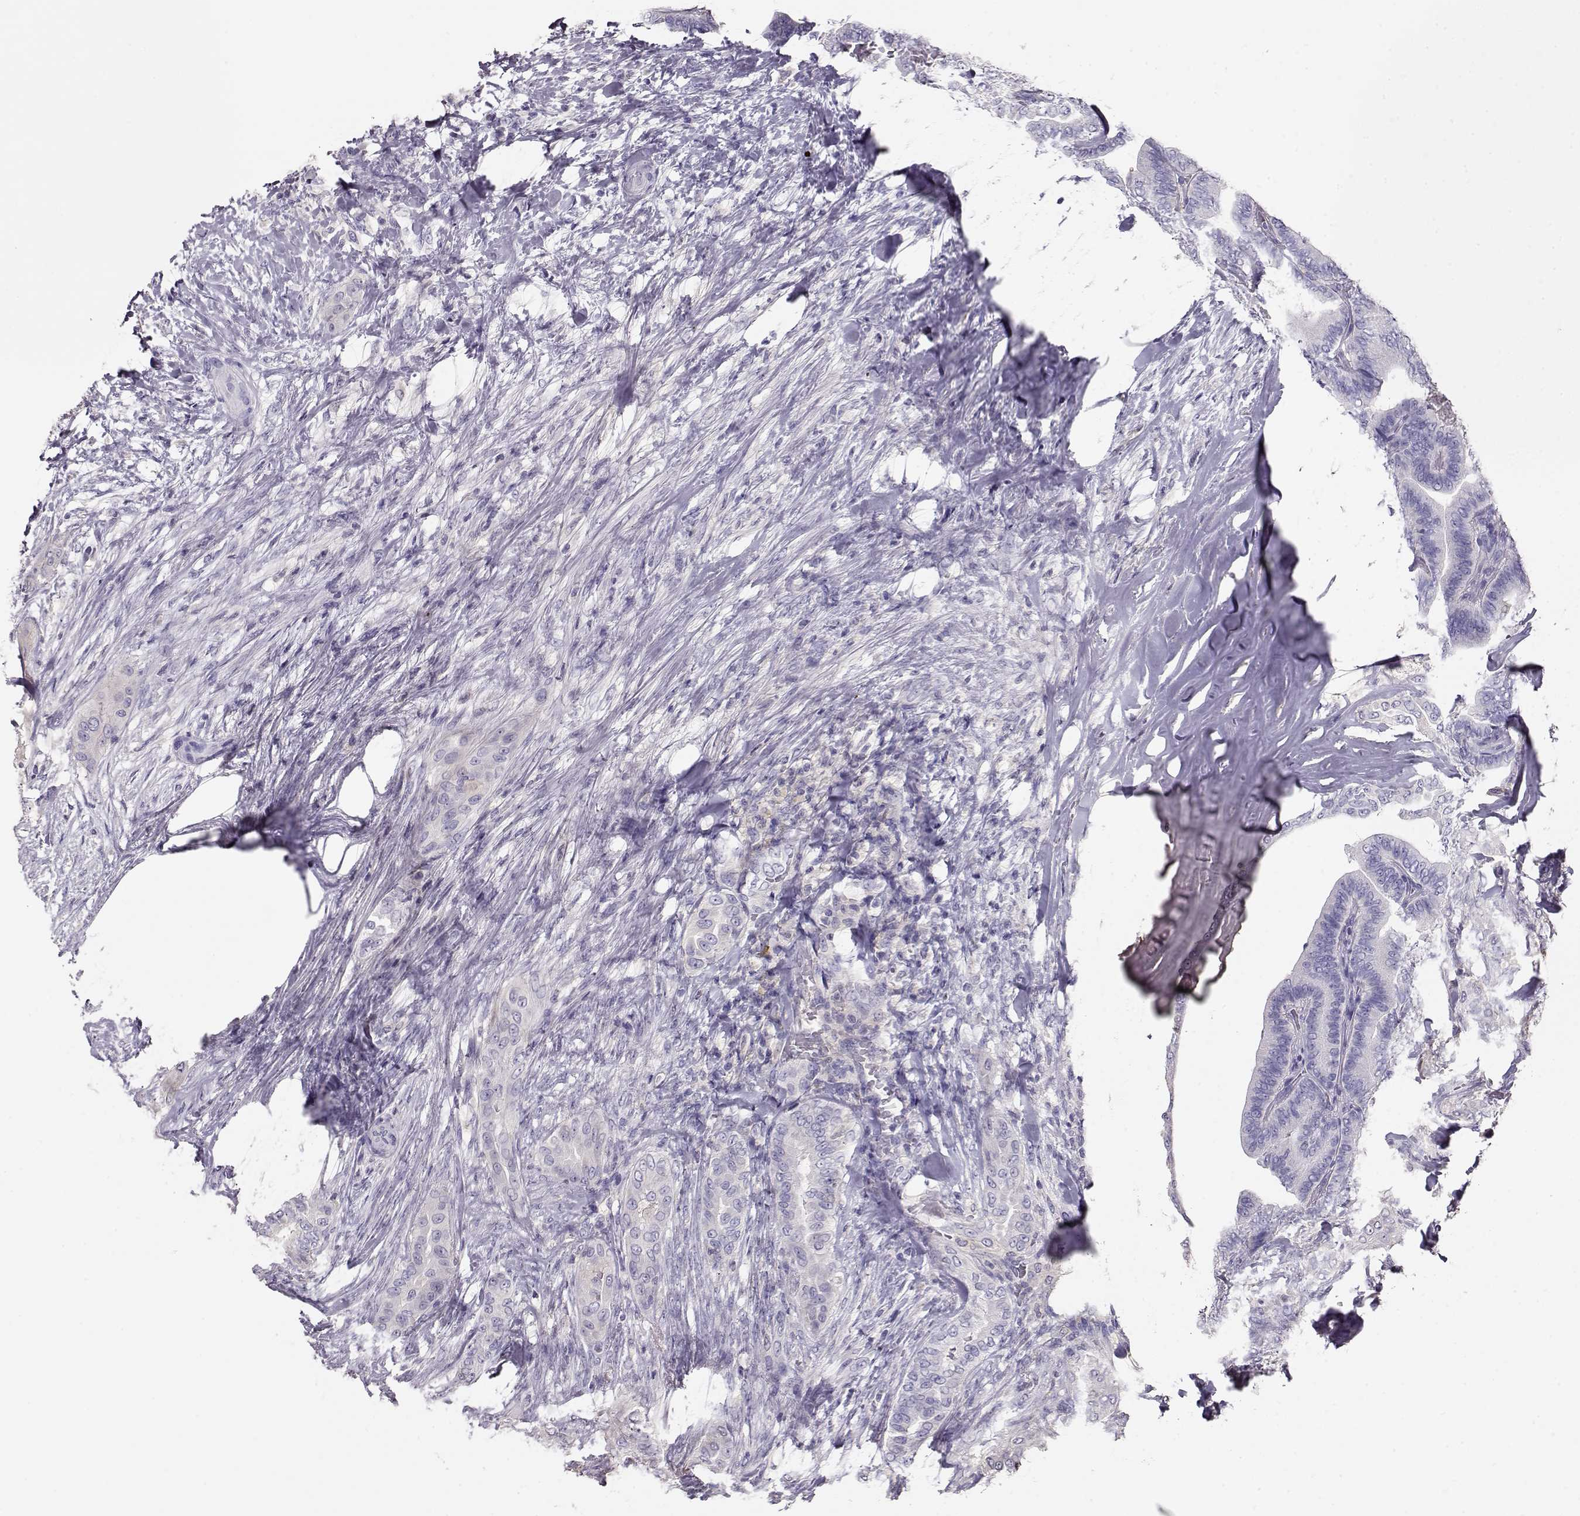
{"staining": {"intensity": "negative", "quantity": "none", "location": "none"}, "tissue": "thyroid cancer", "cell_type": "Tumor cells", "image_type": "cancer", "snomed": [{"axis": "morphology", "description": "Papillary adenocarcinoma, NOS"}, {"axis": "topography", "description": "Thyroid gland"}], "caption": "The immunohistochemistry (IHC) micrograph has no significant expression in tumor cells of thyroid cancer (papillary adenocarcinoma) tissue. (DAB immunohistochemistry (IHC) visualized using brightfield microscopy, high magnification).", "gene": "NDRG4", "patient": {"sex": "male", "age": 61}}